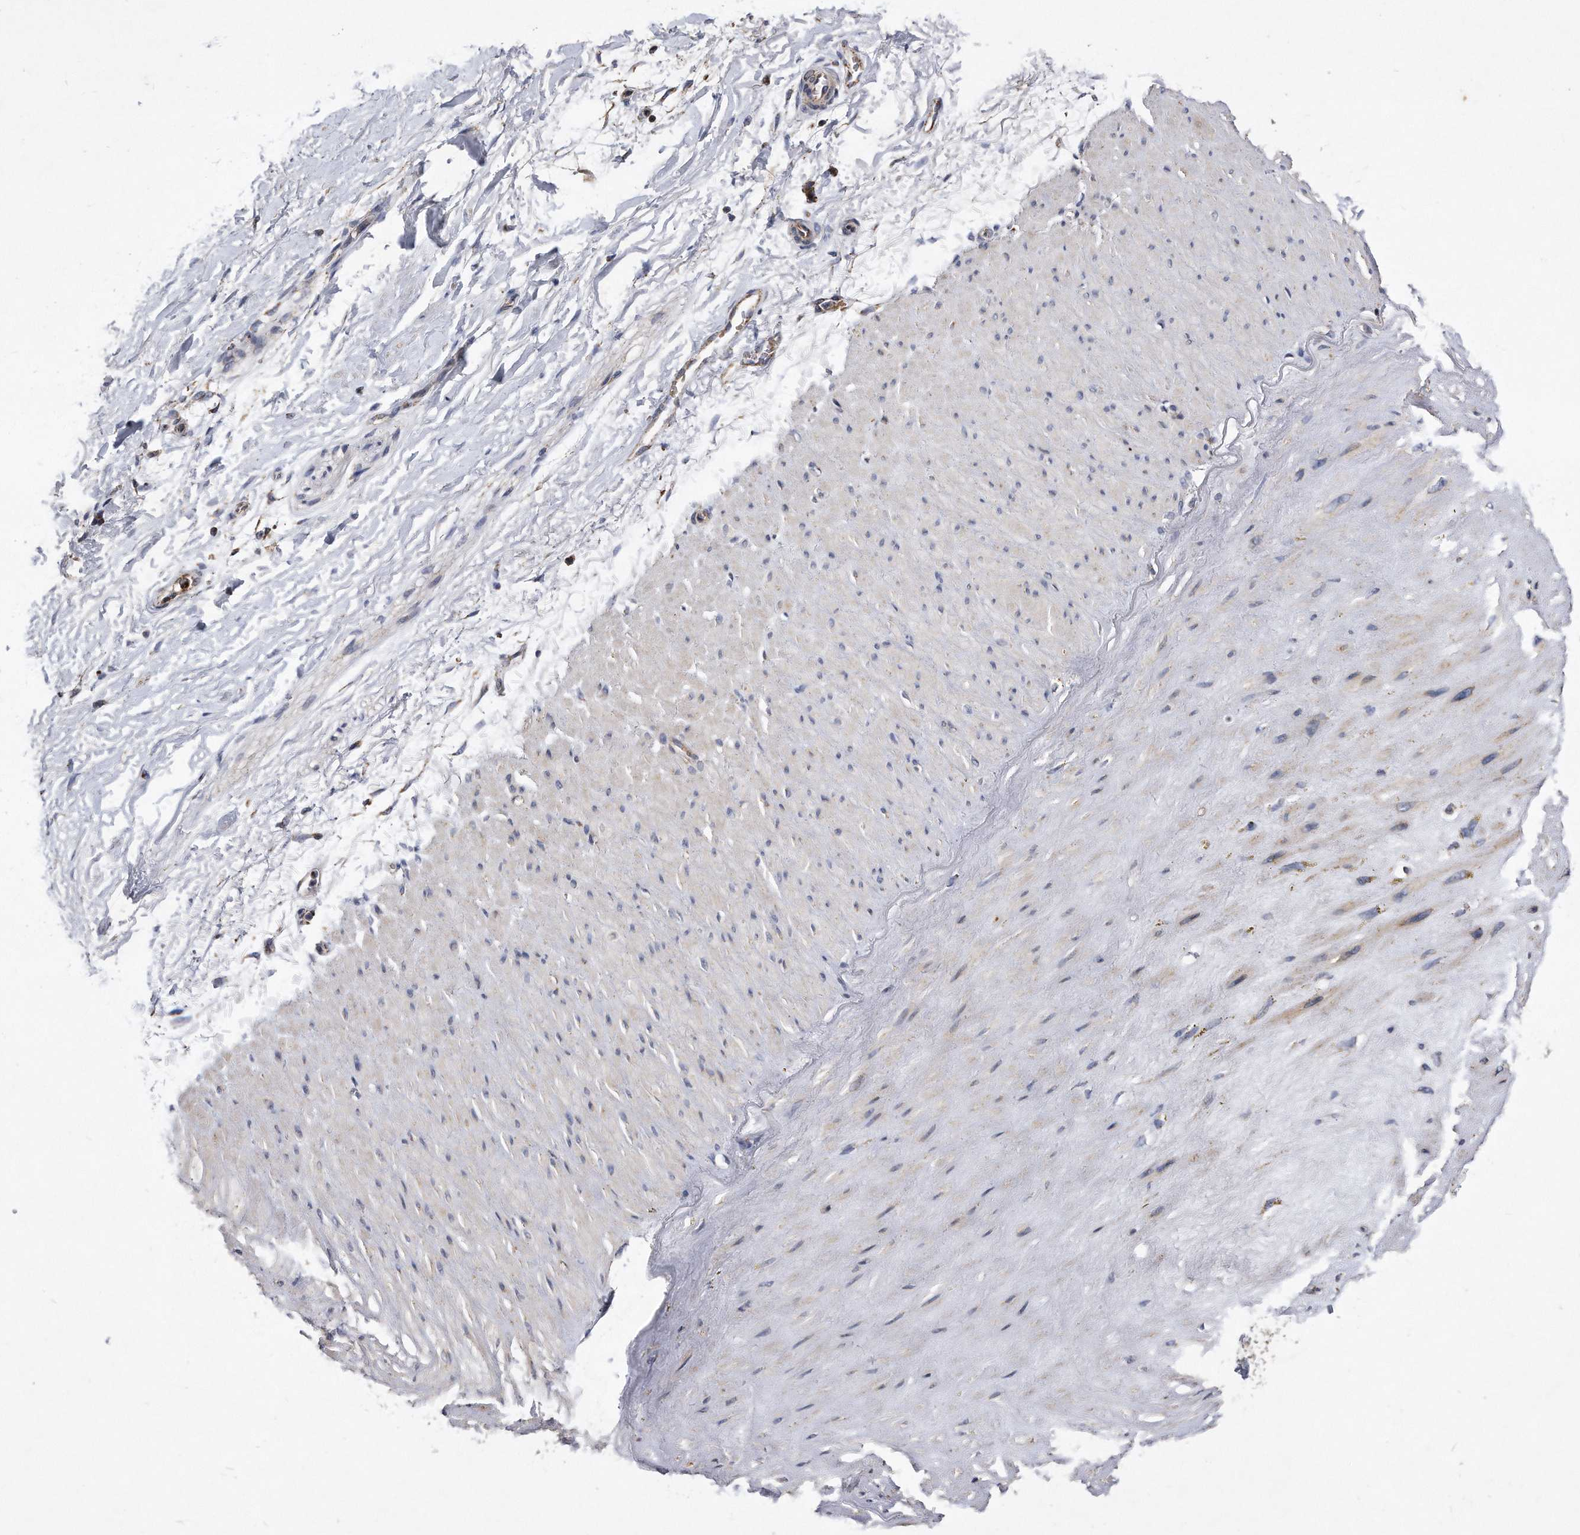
{"staining": {"intensity": "moderate", "quantity": ">75%", "location": "cytoplasmic/membranous"}, "tissue": "soft tissue", "cell_type": "Fibroblasts", "image_type": "normal", "snomed": [{"axis": "morphology", "description": "Normal tissue, NOS"}, {"axis": "topography", "description": "Soft tissue"}], "caption": "Moderate cytoplasmic/membranous expression is appreciated in approximately >75% of fibroblasts in benign soft tissue. (brown staining indicates protein expression, while blue staining denotes nuclei).", "gene": "PPP5C", "patient": {"sex": "male", "age": 72}}